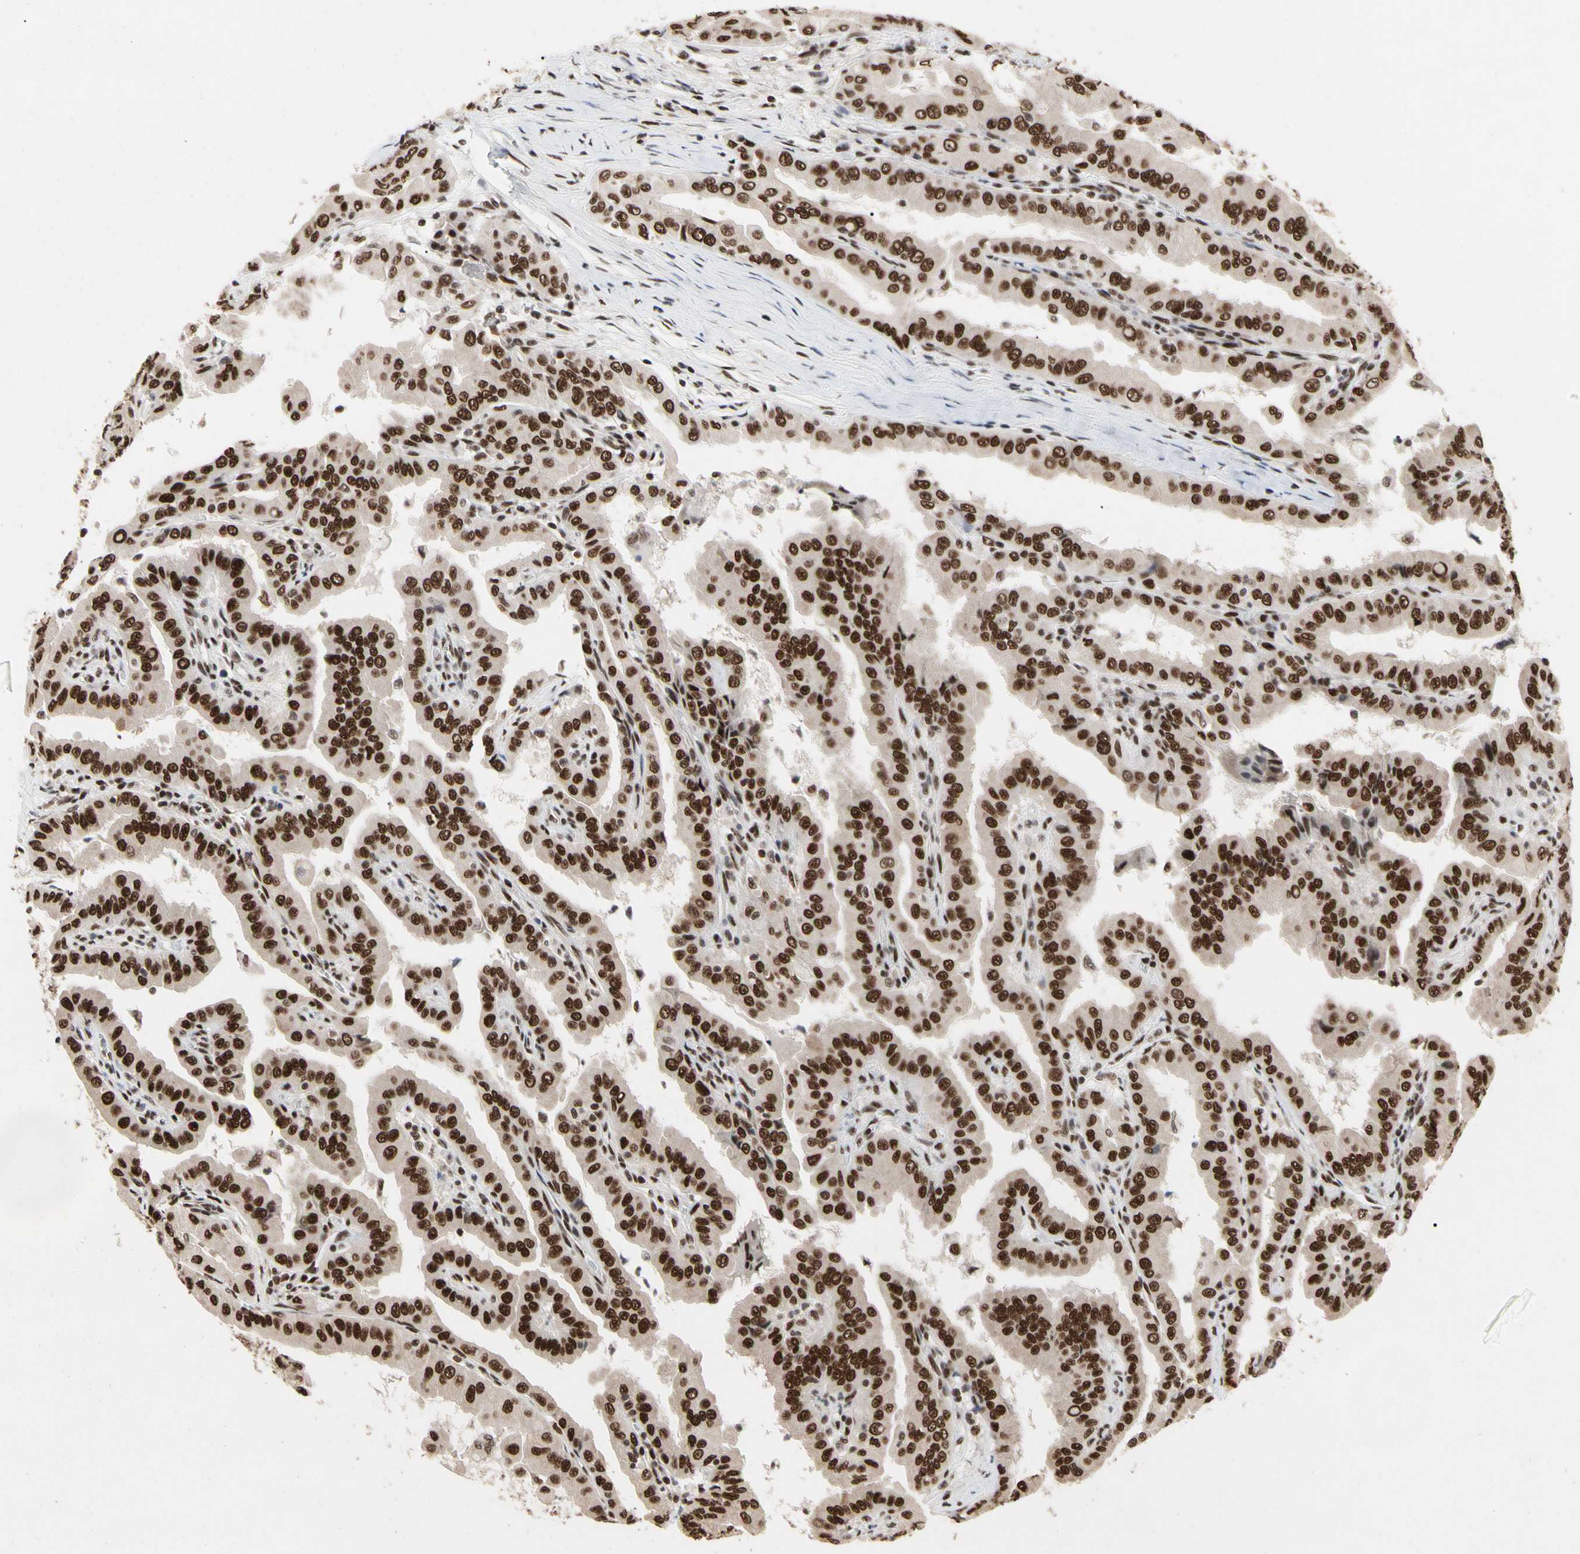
{"staining": {"intensity": "strong", "quantity": ">75%", "location": "nuclear"}, "tissue": "thyroid cancer", "cell_type": "Tumor cells", "image_type": "cancer", "snomed": [{"axis": "morphology", "description": "Papillary adenocarcinoma, NOS"}, {"axis": "topography", "description": "Thyroid gland"}], "caption": "Immunohistochemical staining of human thyroid papillary adenocarcinoma demonstrates strong nuclear protein expression in about >75% of tumor cells.", "gene": "FAM98B", "patient": {"sex": "male", "age": 33}}